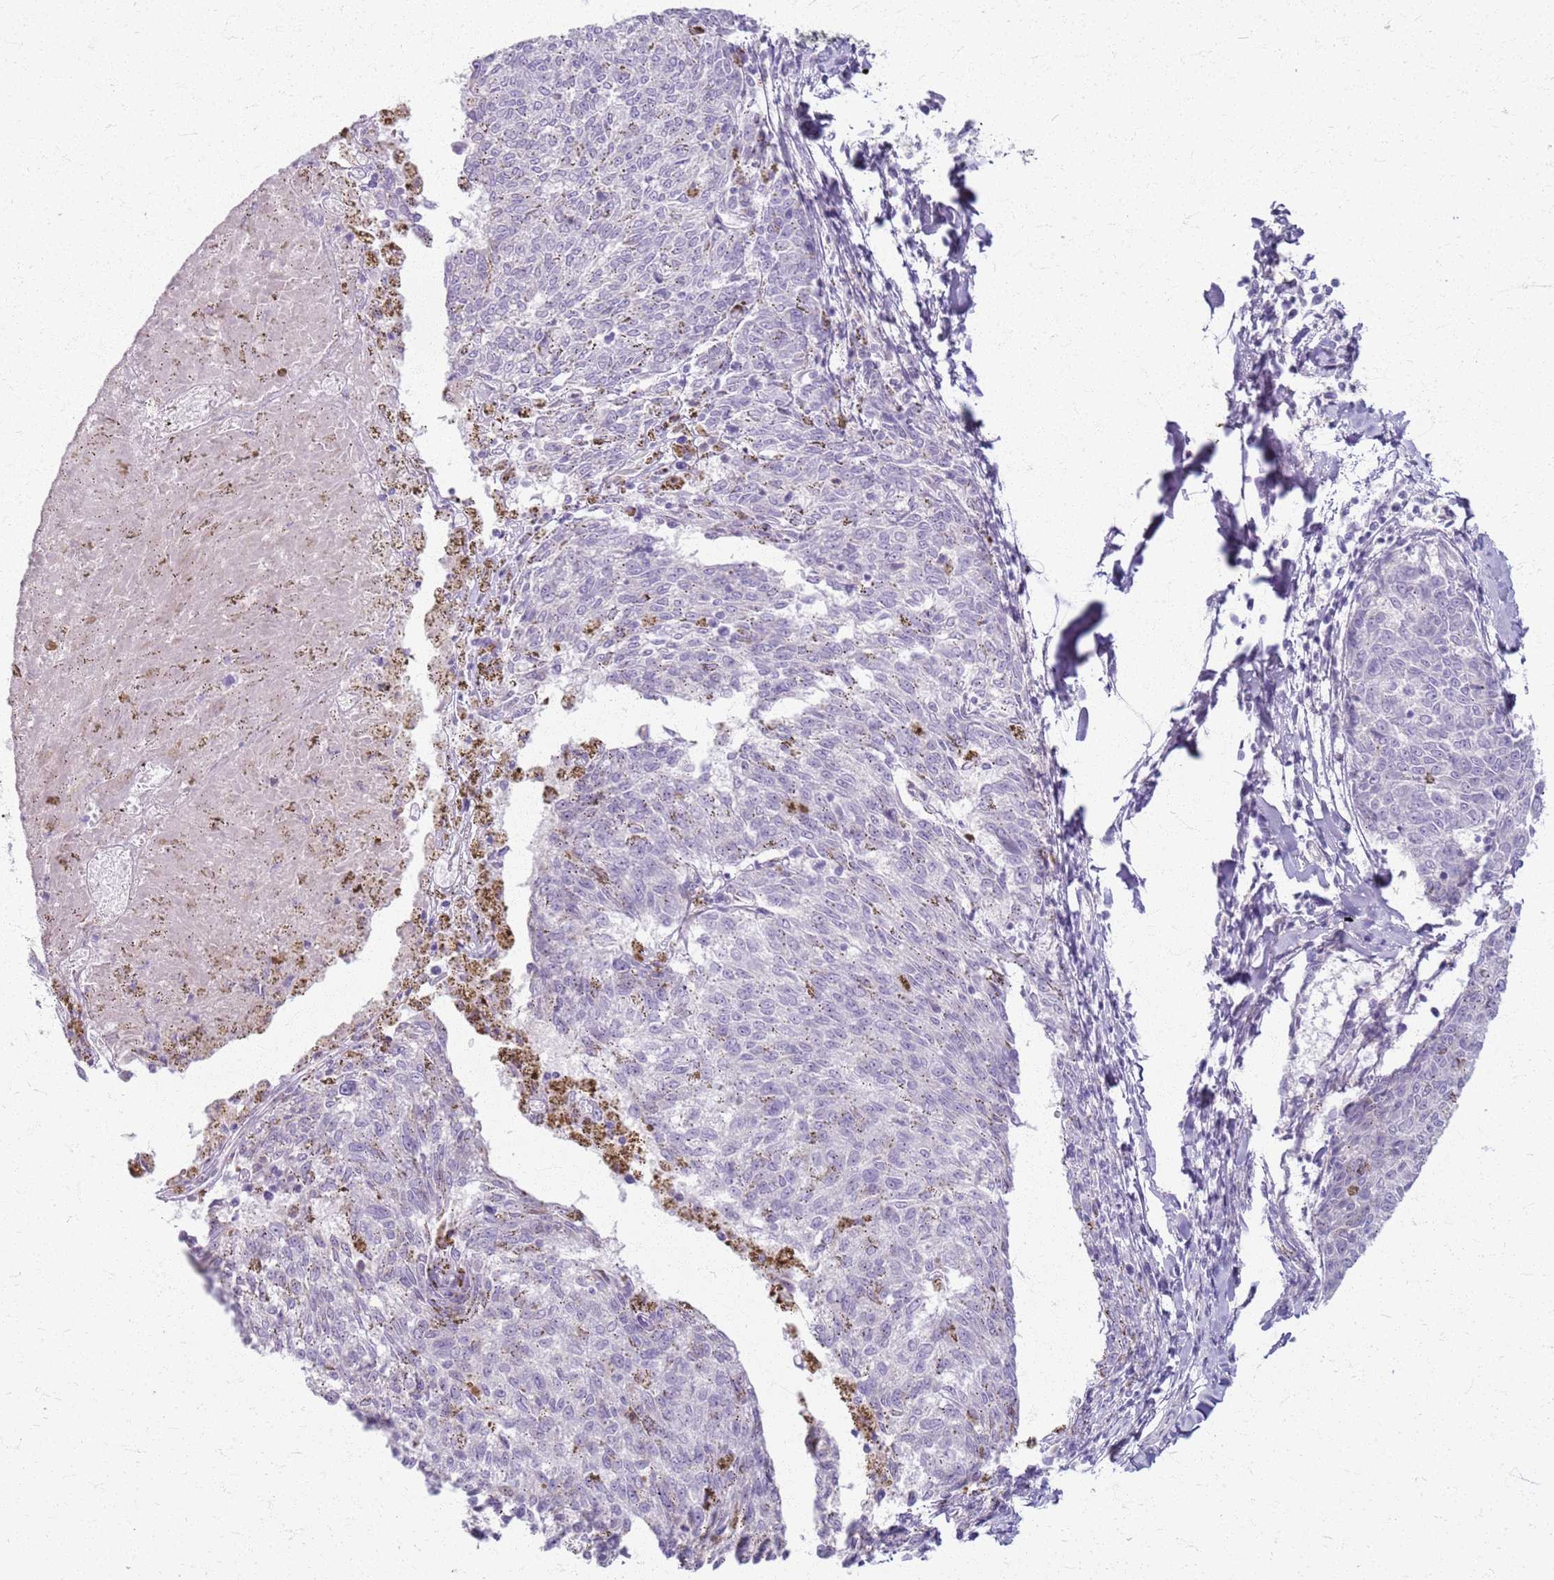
{"staining": {"intensity": "negative", "quantity": "none", "location": "none"}, "tissue": "melanoma", "cell_type": "Tumor cells", "image_type": "cancer", "snomed": [{"axis": "morphology", "description": "Malignant melanoma, NOS"}, {"axis": "topography", "description": "Skin"}], "caption": "A high-resolution photomicrograph shows IHC staining of melanoma, which exhibits no significant staining in tumor cells.", "gene": "CSRP3", "patient": {"sex": "female", "age": 72}}